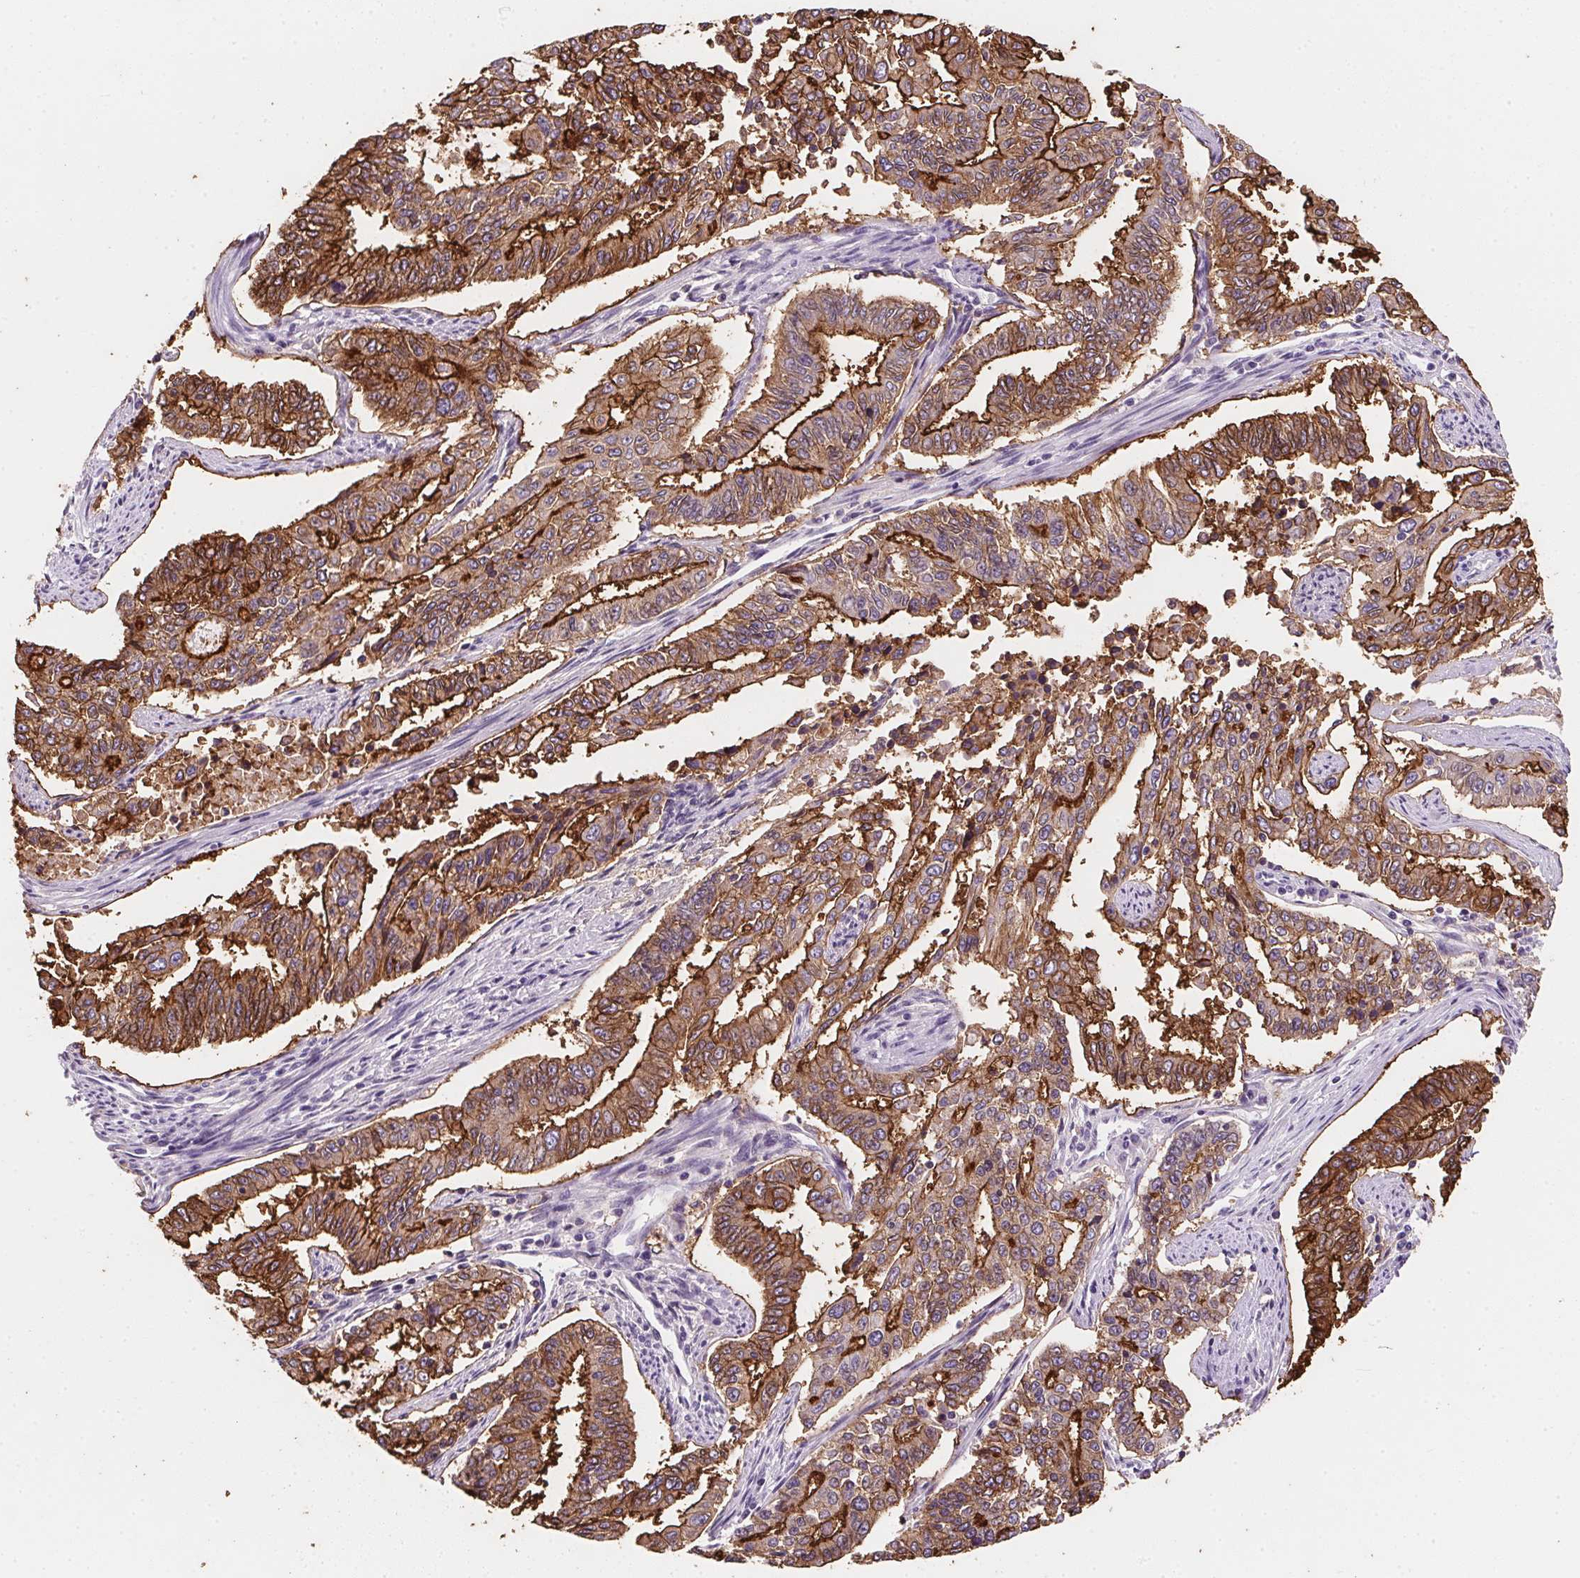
{"staining": {"intensity": "strong", "quantity": "25%-75%", "location": "cytoplasmic/membranous"}, "tissue": "endometrial cancer", "cell_type": "Tumor cells", "image_type": "cancer", "snomed": [{"axis": "morphology", "description": "Adenocarcinoma, NOS"}, {"axis": "topography", "description": "Uterus"}], "caption": "Immunohistochemical staining of human endometrial adenocarcinoma shows high levels of strong cytoplasmic/membranous protein positivity in approximately 25%-75% of tumor cells. (Stains: DAB in brown, nuclei in blue, Microscopy: brightfield microscopy at high magnification).", "gene": "AQP5", "patient": {"sex": "female", "age": 59}}